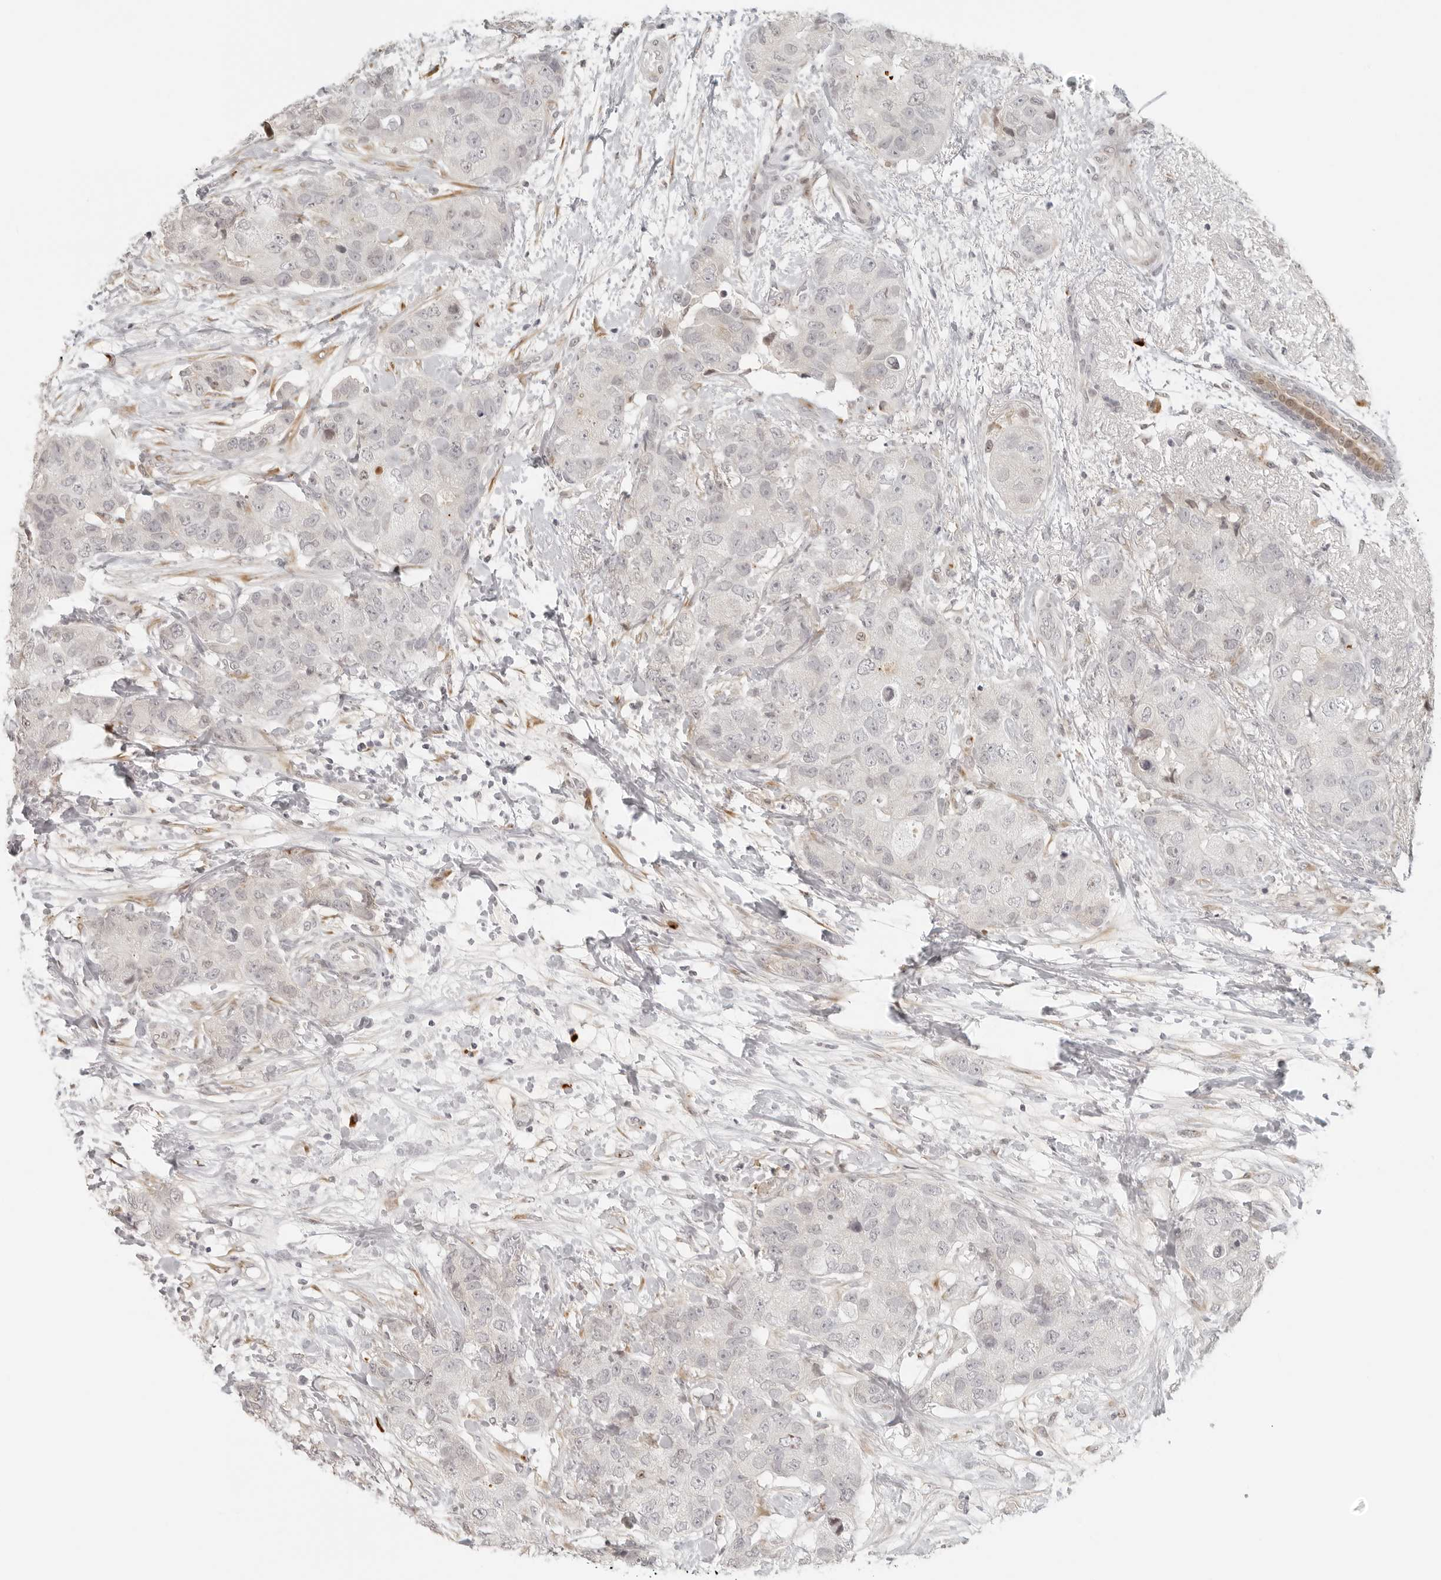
{"staining": {"intensity": "negative", "quantity": "none", "location": "none"}, "tissue": "breast cancer", "cell_type": "Tumor cells", "image_type": "cancer", "snomed": [{"axis": "morphology", "description": "Duct carcinoma"}, {"axis": "topography", "description": "Breast"}], "caption": "Immunohistochemistry micrograph of neoplastic tissue: breast intraductal carcinoma stained with DAB (3,3'-diaminobenzidine) shows no significant protein expression in tumor cells.", "gene": "ZNF678", "patient": {"sex": "female", "age": 62}}